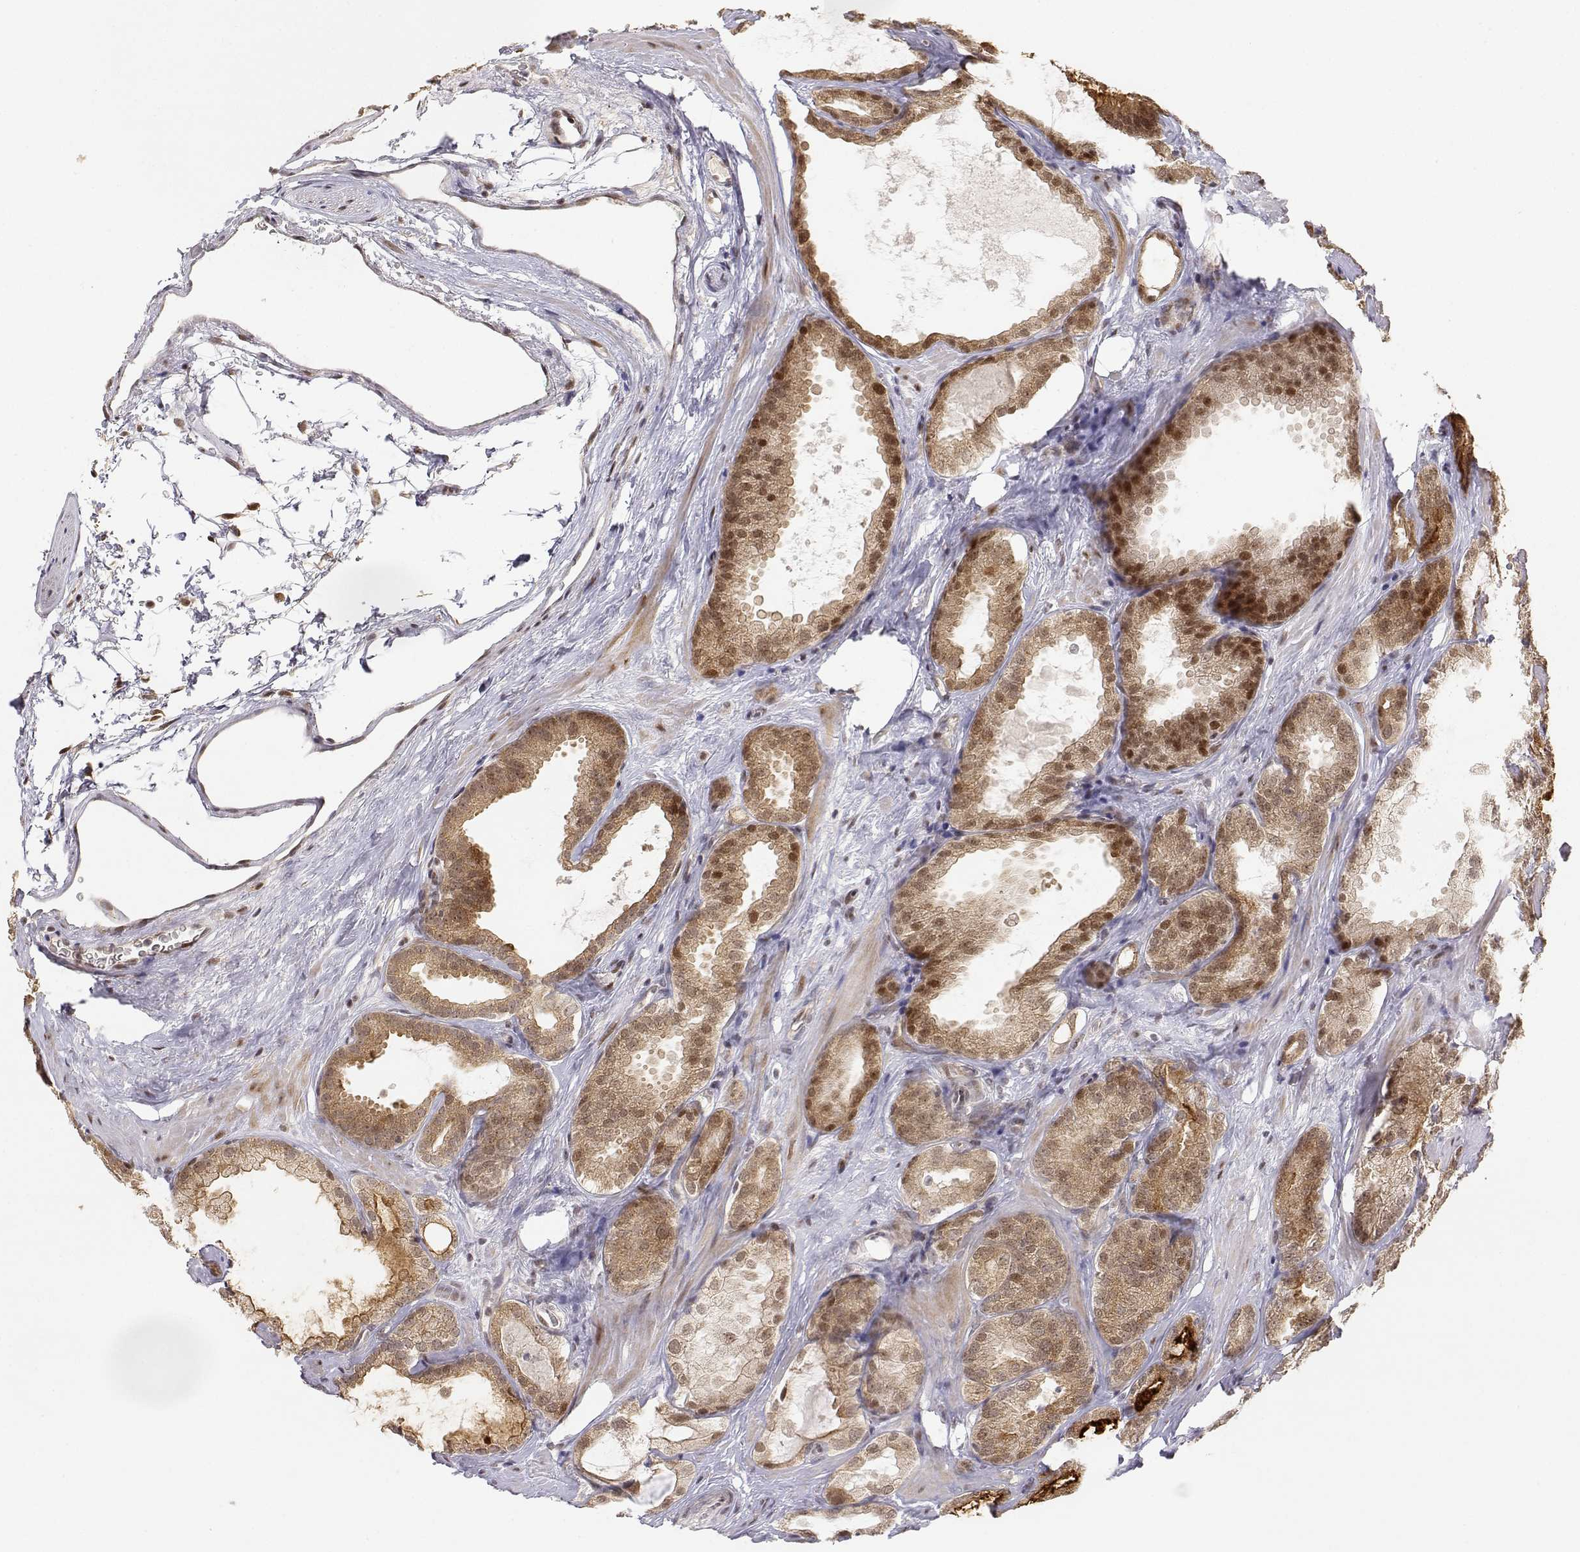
{"staining": {"intensity": "moderate", "quantity": ">75%", "location": "cytoplasmic/membranous,nuclear"}, "tissue": "prostate cancer", "cell_type": "Tumor cells", "image_type": "cancer", "snomed": [{"axis": "morphology", "description": "Adenocarcinoma, High grade"}, {"axis": "topography", "description": "Prostate"}], "caption": "Protein analysis of prostate cancer tissue exhibits moderate cytoplasmic/membranous and nuclear expression in about >75% of tumor cells.", "gene": "BRCA1", "patient": {"sex": "male", "age": 64}}